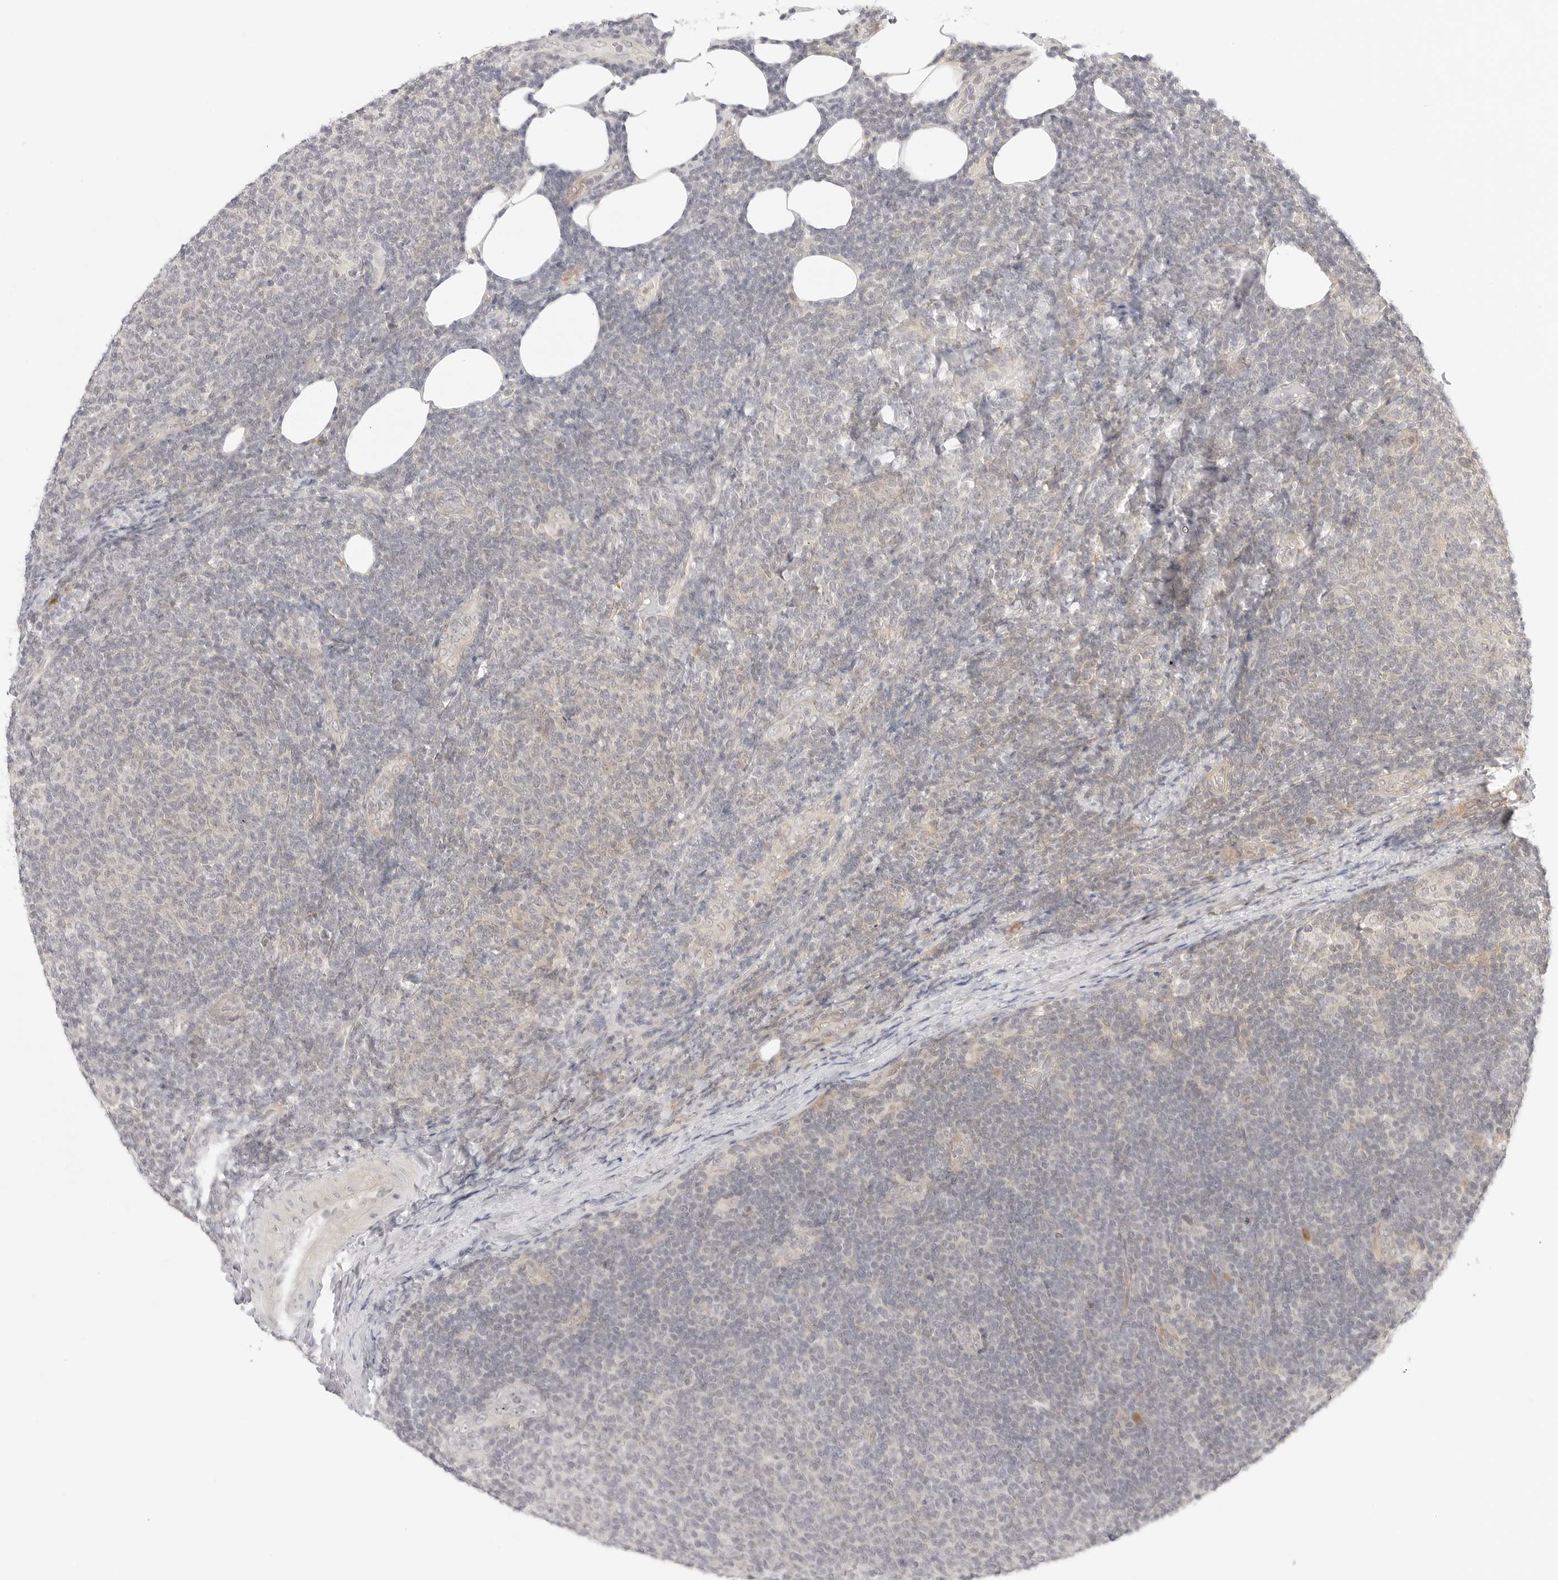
{"staining": {"intensity": "negative", "quantity": "none", "location": "none"}, "tissue": "lymphoma", "cell_type": "Tumor cells", "image_type": "cancer", "snomed": [{"axis": "morphology", "description": "Malignant lymphoma, non-Hodgkin's type, Low grade"}, {"axis": "topography", "description": "Lymph node"}], "caption": "This is an IHC image of human low-grade malignant lymphoma, non-Hodgkin's type. There is no staining in tumor cells.", "gene": "TCP1", "patient": {"sex": "male", "age": 66}}